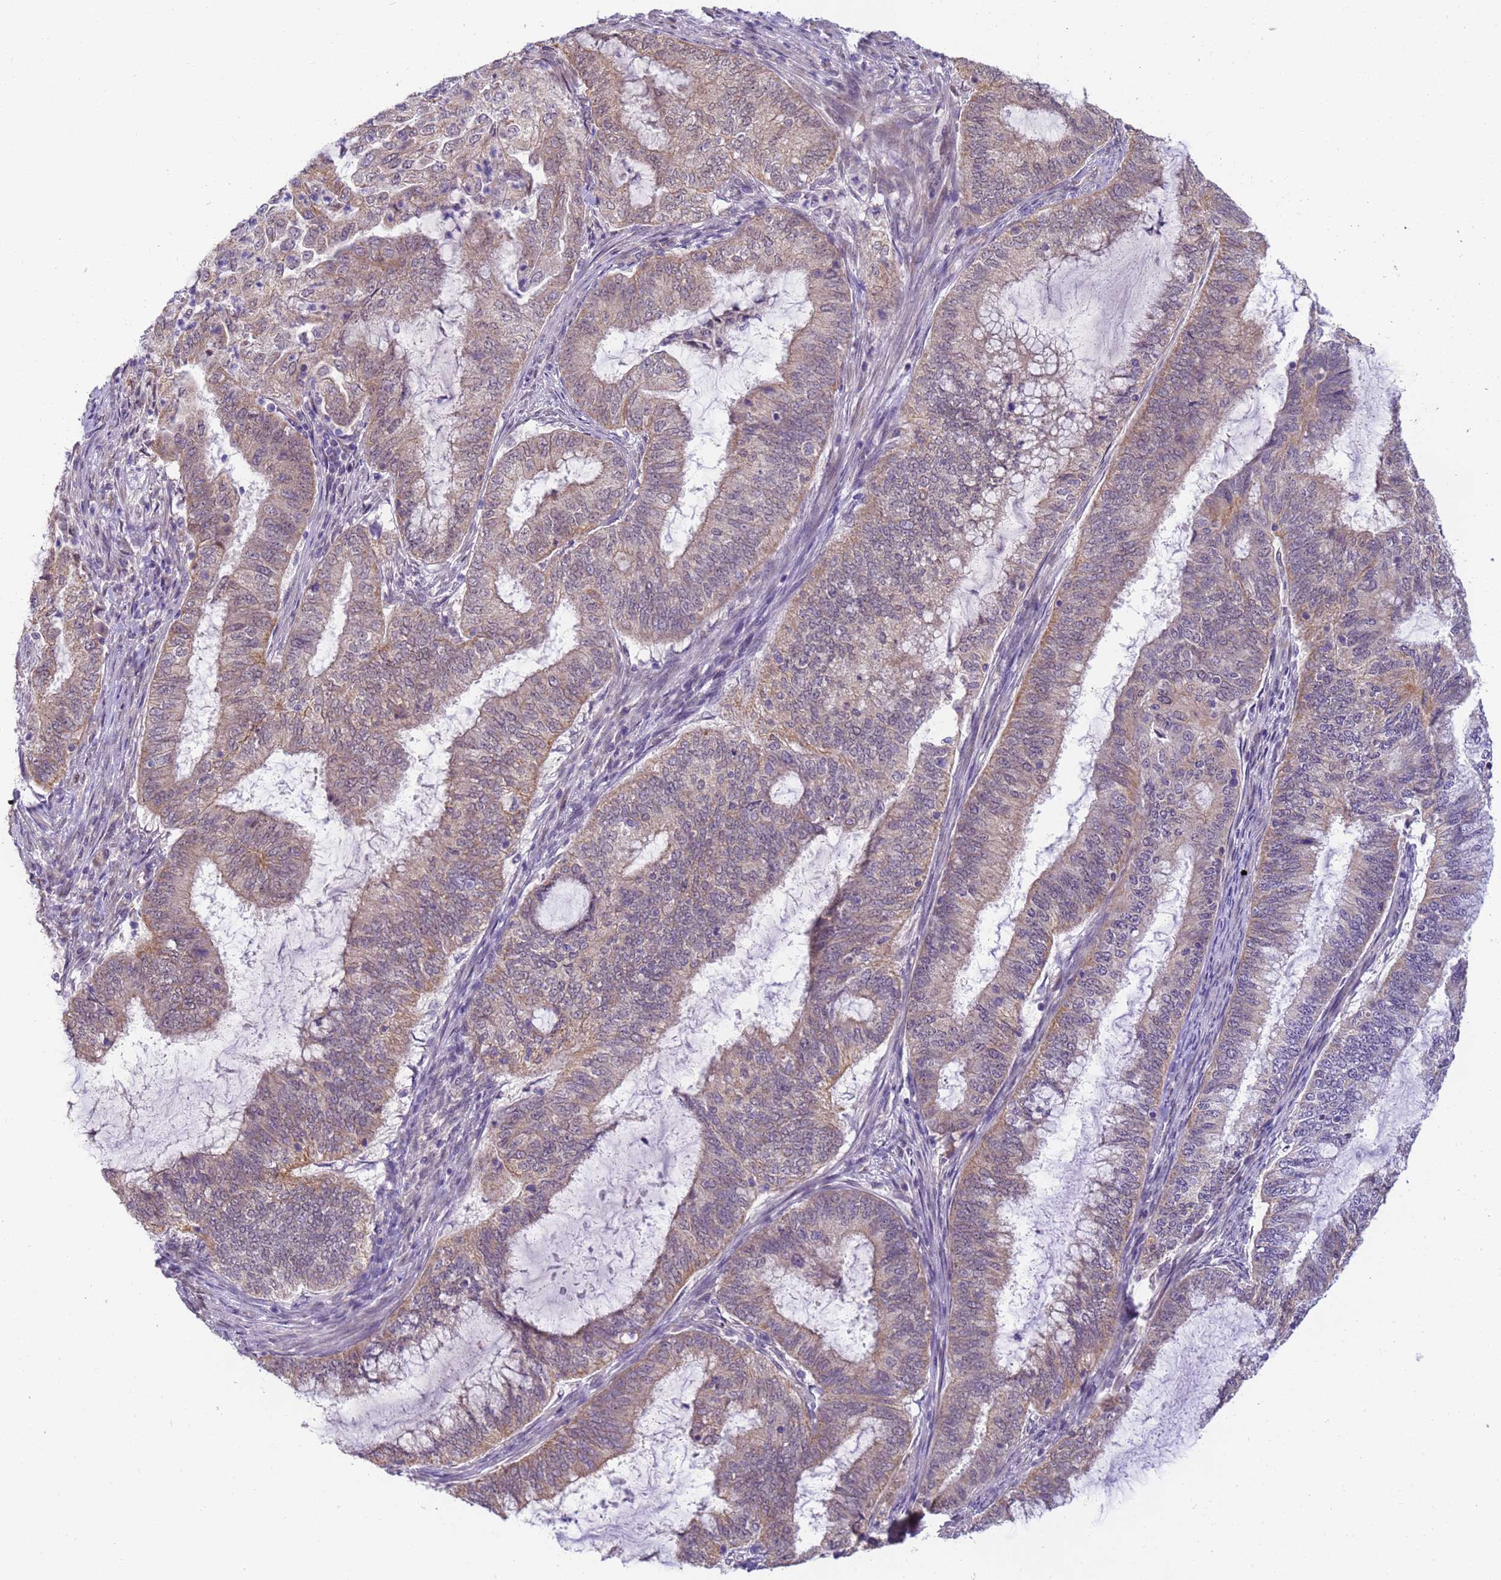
{"staining": {"intensity": "weak", "quantity": "25%-75%", "location": "cytoplasmic/membranous"}, "tissue": "endometrial cancer", "cell_type": "Tumor cells", "image_type": "cancer", "snomed": [{"axis": "morphology", "description": "Adenocarcinoma, NOS"}, {"axis": "topography", "description": "Endometrium"}], "caption": "Immunohistochemical staining of endometrial cancer exhibits weak cytoplasmic/membranous protein staining in approximately 25%-75% of tumor cells.", "gene": "RAPGEF3", "patient": {"sex": "female", "age": 51}}